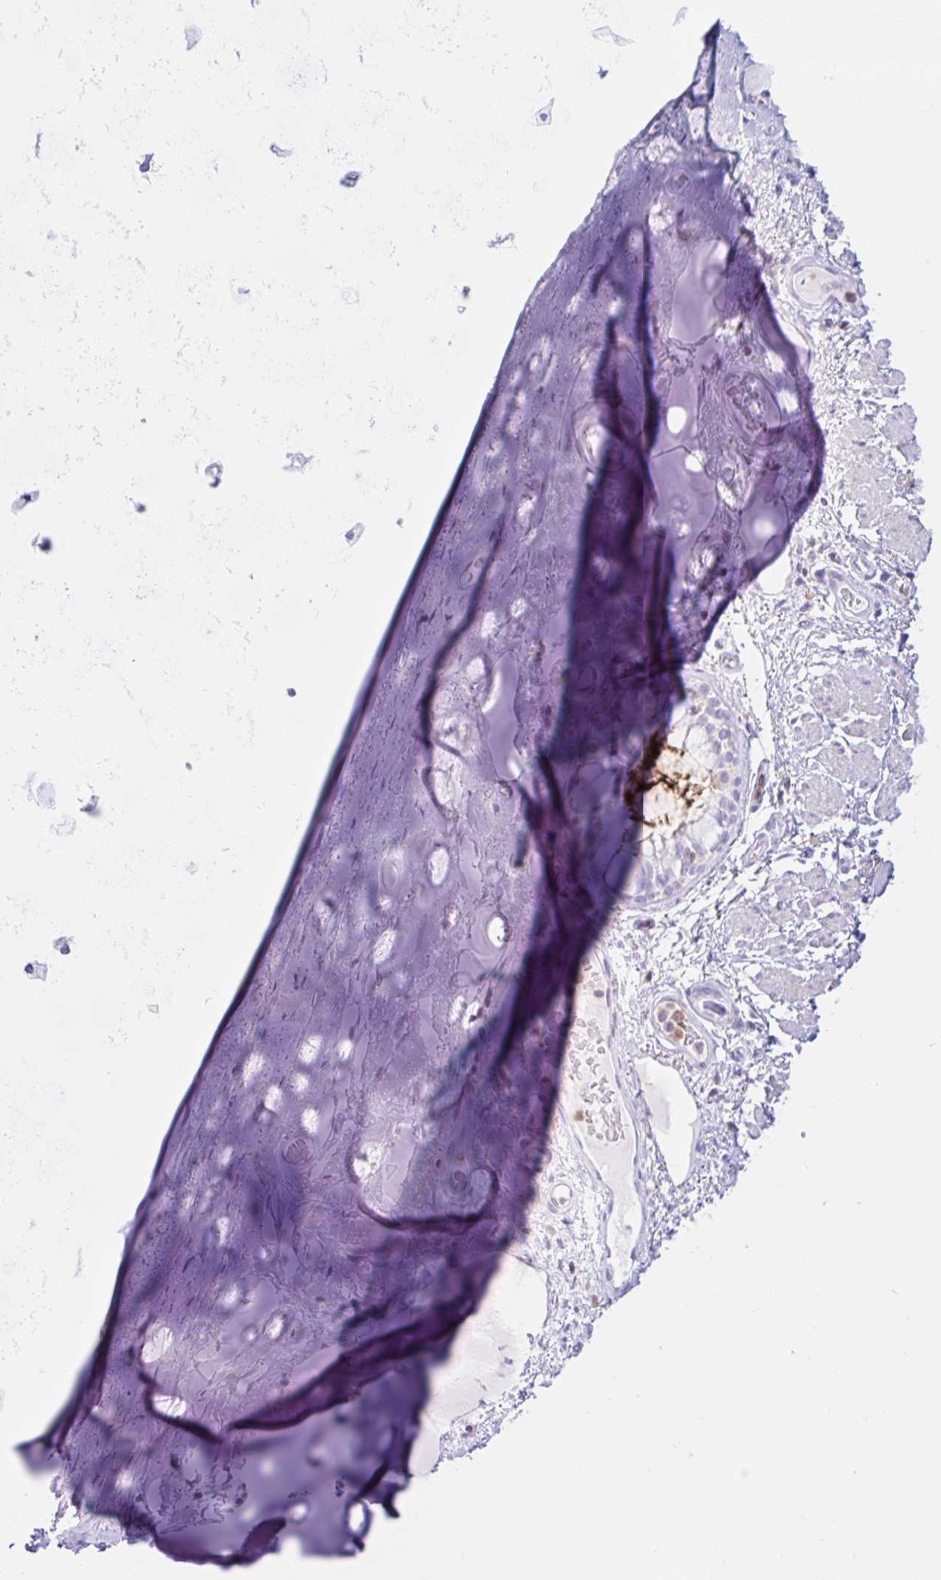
{"staining": {"intensity": "negative", "quantity": "none", "location": "none"}, "tissue": "adipose tissue", "cell_type": "Adipocytes", "image_type": "normal", "snomed": [{"axis": "morphology", "description": "Normal tissue, NOS"}, {"axis": "topography", "description": "Cartilage tissue"}, {"axis": "topography", "description": "Bronchus"}], "caption": "Immunohistochemistry image of normal adipose tissue stained for a protein (brown), which displays no expression in adipocytes.", "gene": "BEST1", "patient": {"sex": "male", "age": 64}}